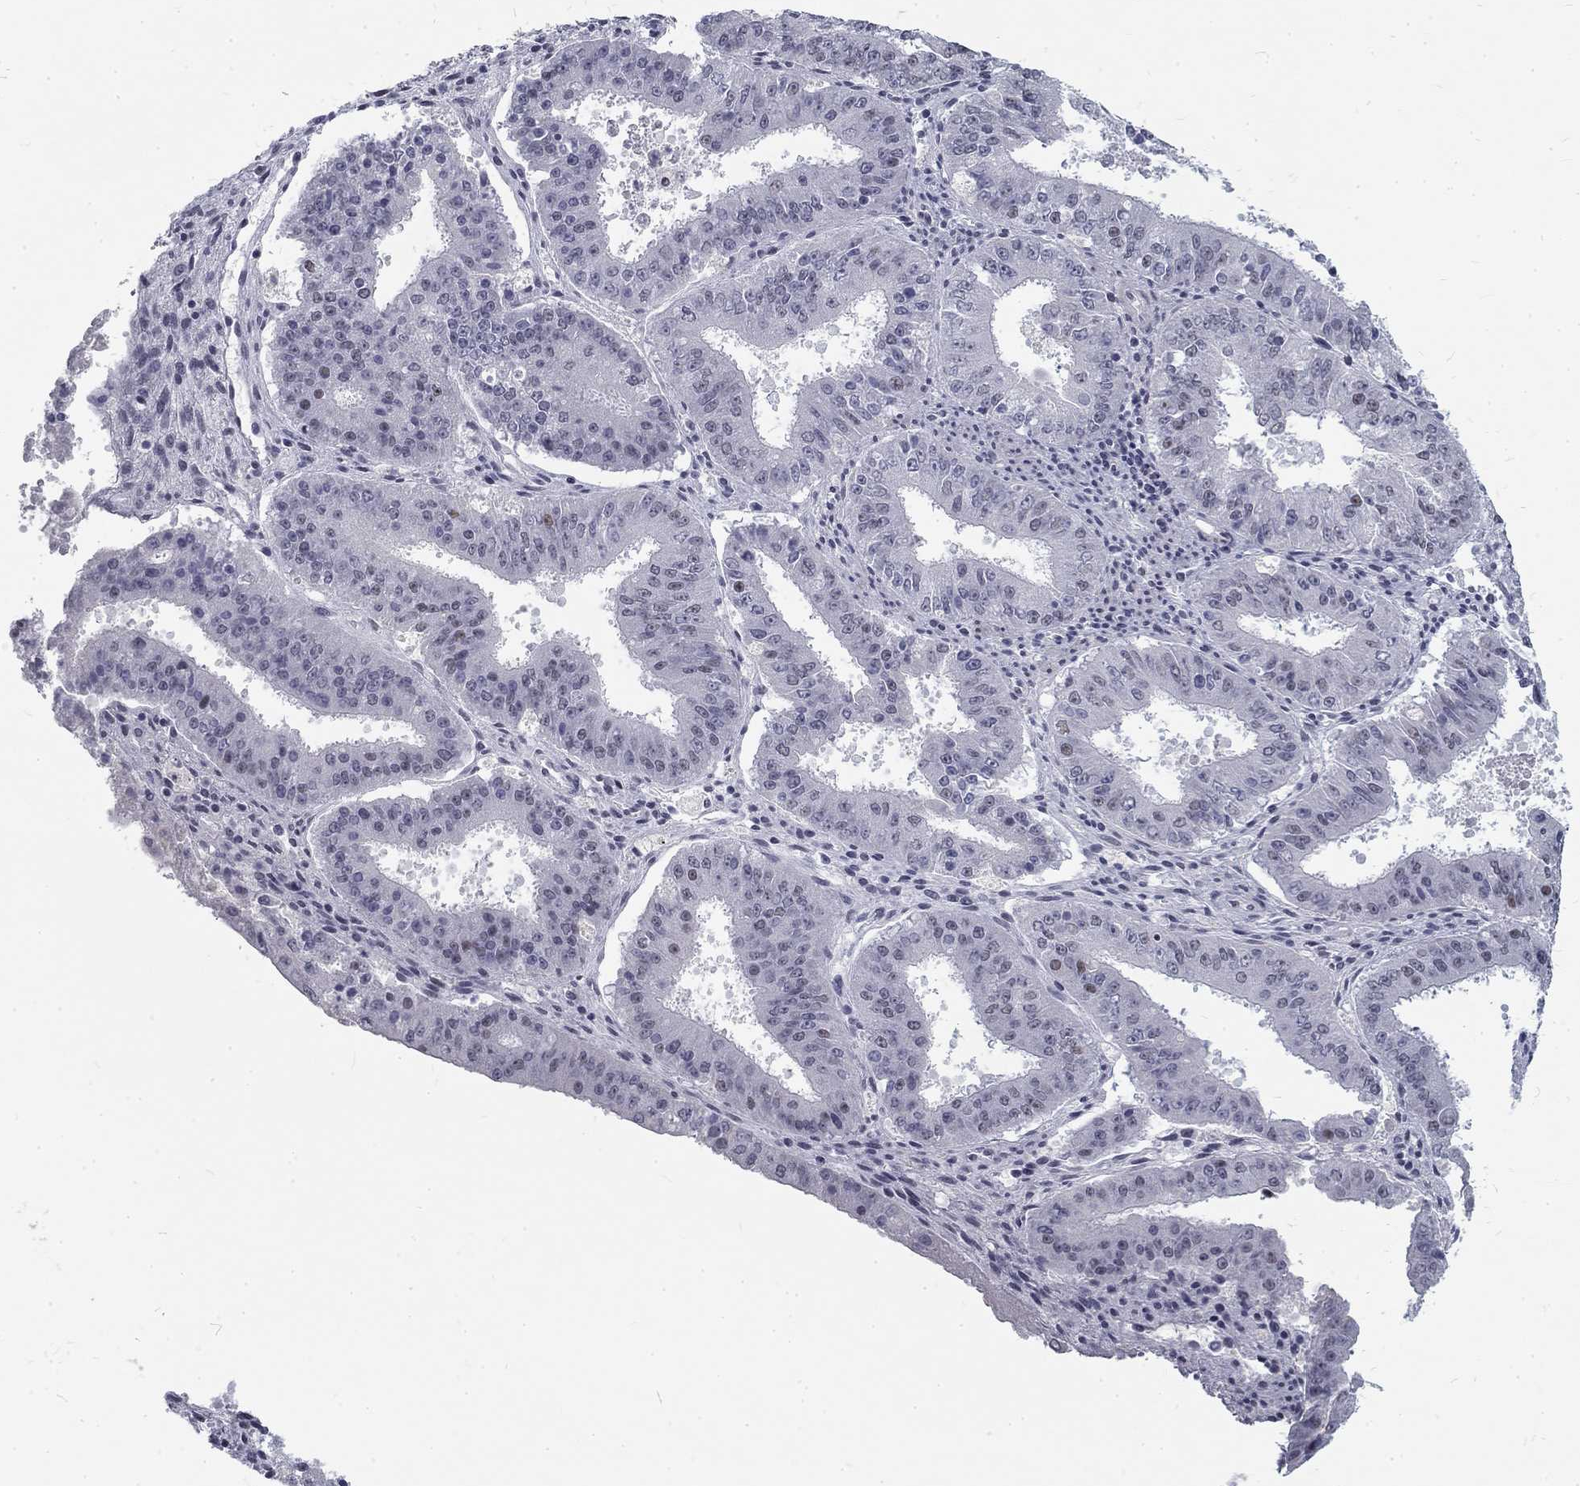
{"staining": {"intensity": "weak", "quantity": "<25%", "location": "nuclear"}, "tissue": "ovarian cancer", "cell_type": "Tumor cells", "image_type": "cancer", "snomed": [{"axis": "morphology", "description": "Carcinoma, endometroid"}, {"axis": "topography", "description": "Ovary"}], "caption": "Tumor cells show no significant protein staining in endometroid carcinoma (ovarian).", "gene": "SNORC", "patient": {"sex": "female", "age": 42}}